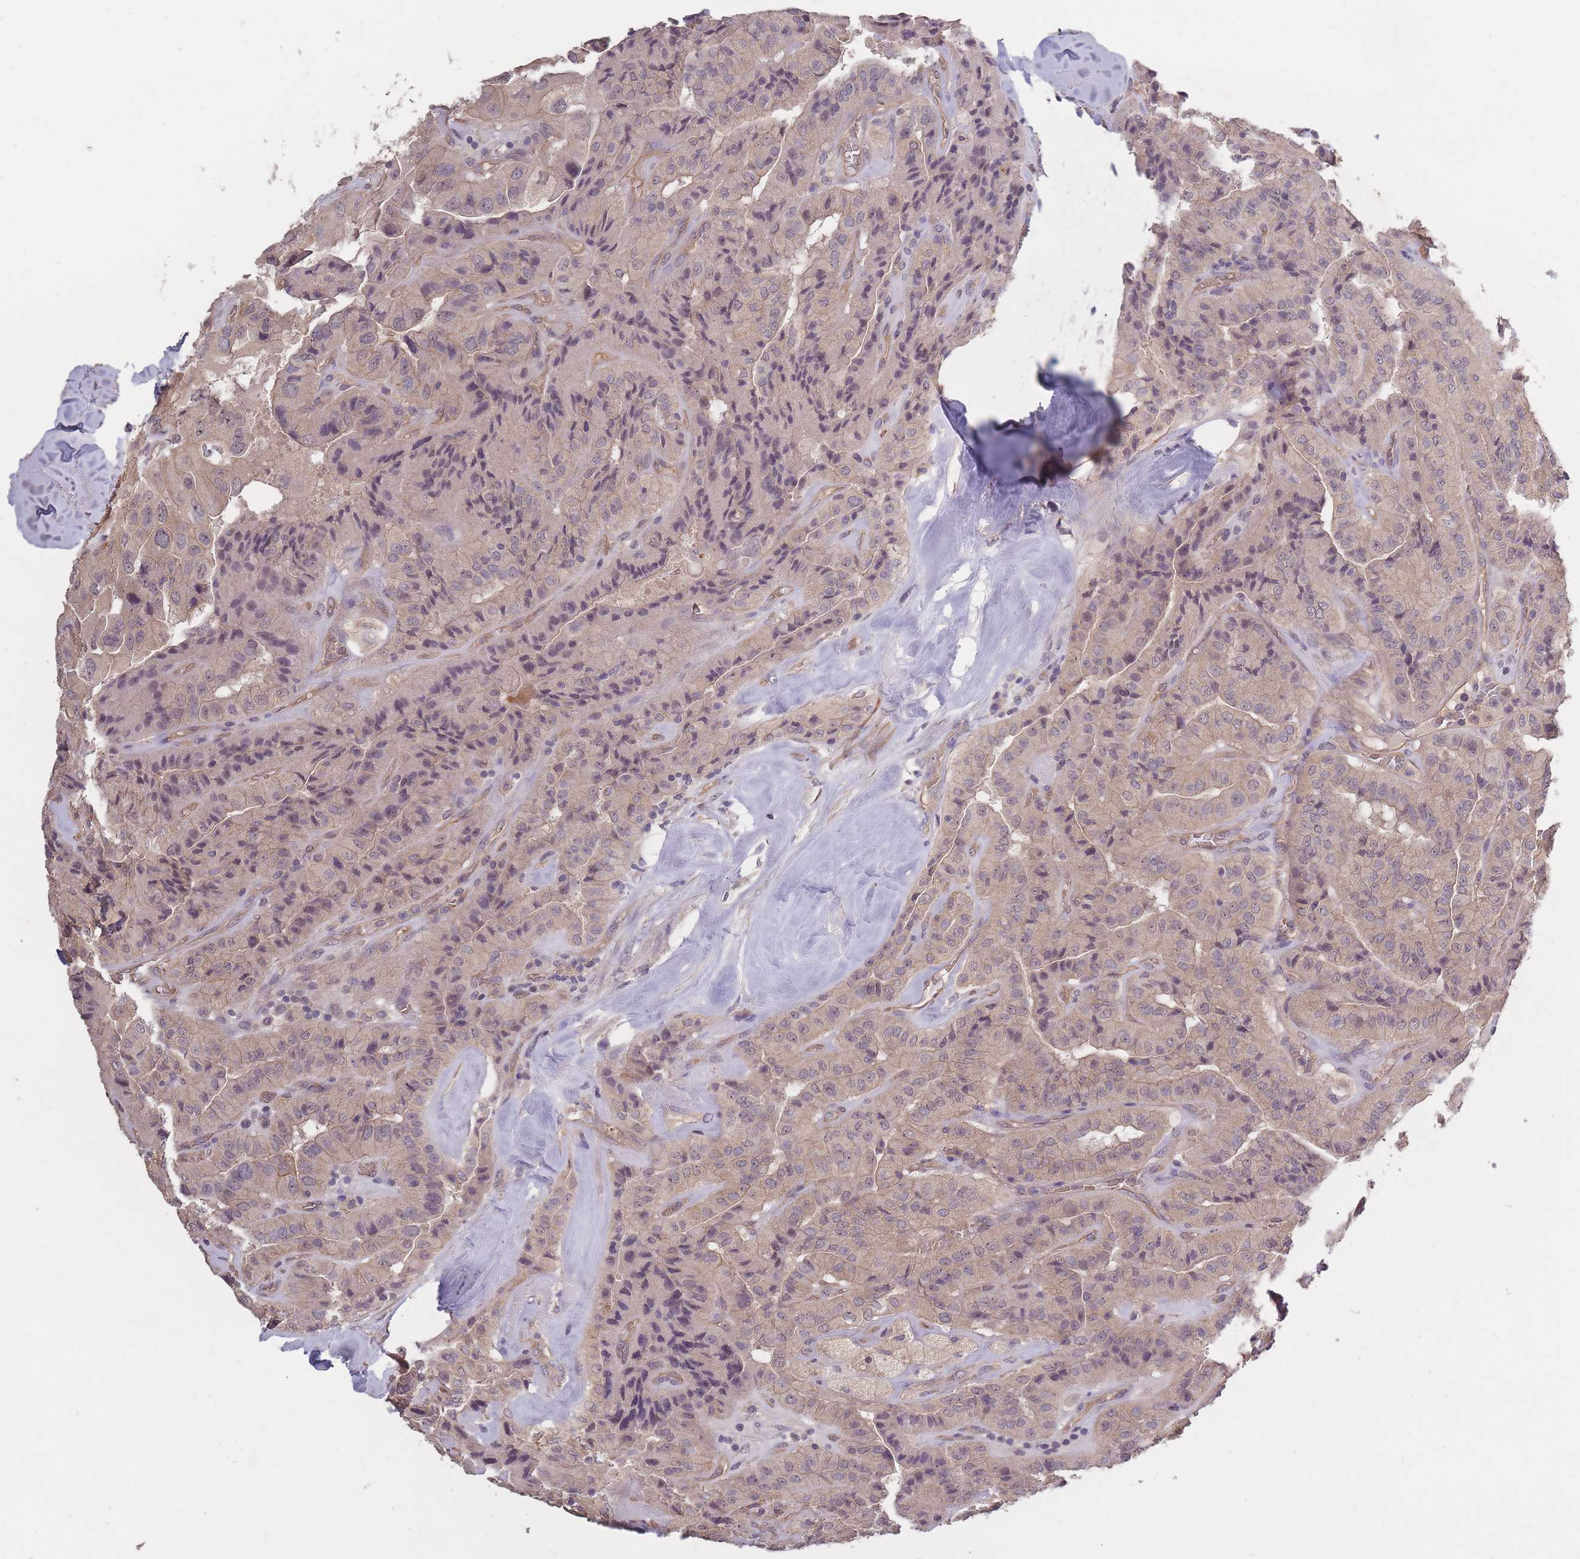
{"staining": {"intensity": "weak", "quantity": "<25%", "location": "cytoplasmic/membranous"}, "tissue": "thyroid cancer", "cell_type": "Tumor cells", "image_type": "cancer", "snomed": [{"axis": "morphology", "description": "Normal tissue, NOS"}, {"axis": "morphology", "description": "Papillary adenocarcinoma, NOS"}, {"axis": "topography", "description": "Thyroid gland"}], "caption": "Protein analysis of thyroid cancer (papillary adenocarcinoma) displays no significant positivity in tumor cells. (Stains: DAB immunohistochemistry with hematoxylin counter stain, Microscopy: brightfield microscopy at high magnification).", "gene": "KIAA1755", "patient": {"sex": "female", "age": 59}}